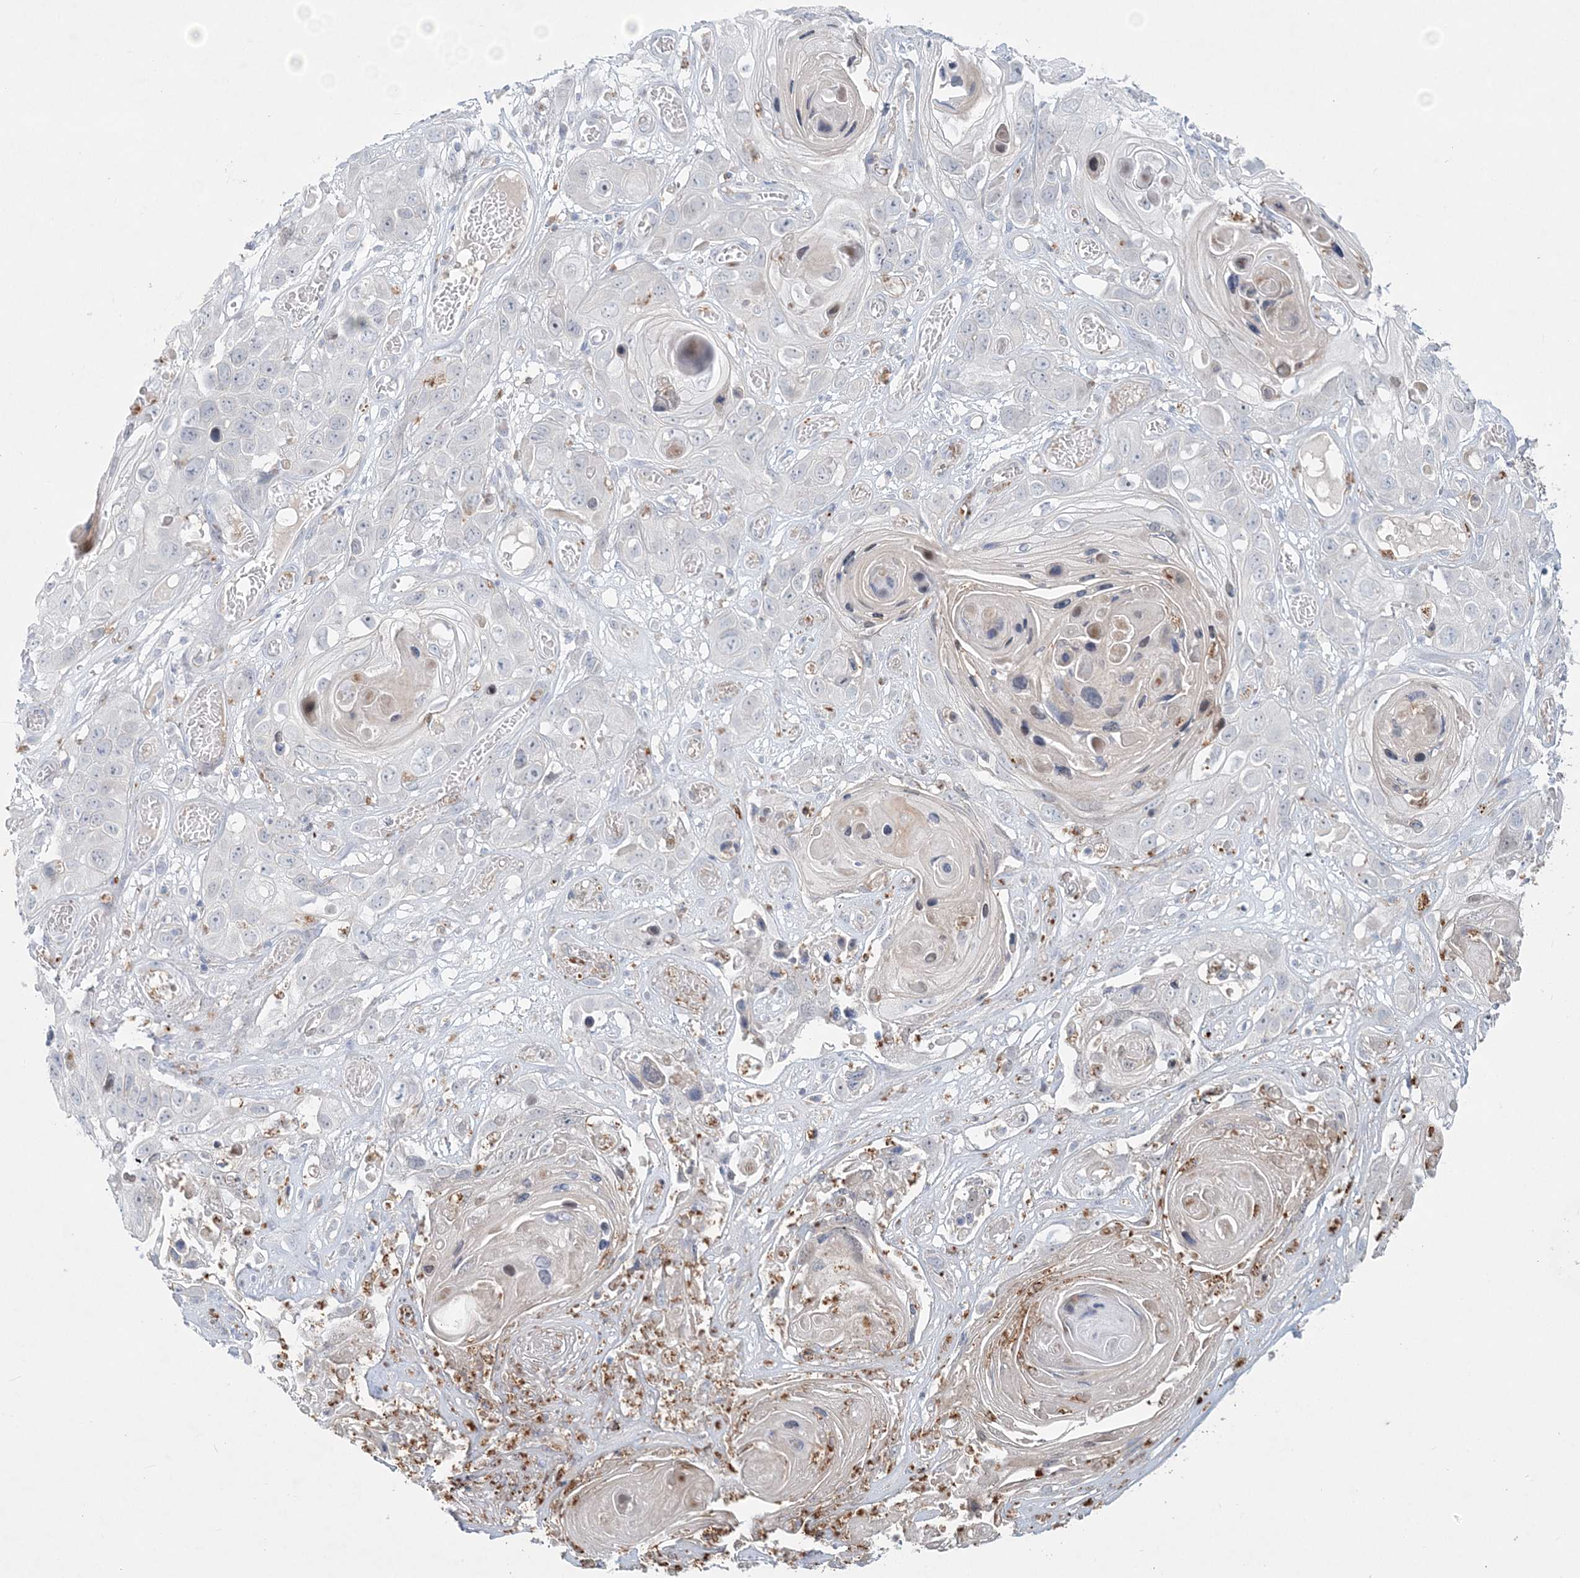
{"staining": {"intensity": "negative", "quantity": "none", "location": "none"}, "tissue": "skin cancer", "cell_type": "Tumor cells", "image_type": "cancer", "snomed": [{"axis": "morphology", "description": "Squamous cell carcinoma, NOS"}, {"axis": "topography", "description": "Skin"}], "caption": "Immunohistochemistry (IHC) image of human skin cancer (squamous cell carcinoma) stained for a protein (brown), which reveals no positivity in tumor cells.", "gene": "DNAH5", "patient": {"sex": "male", "age": 55}}